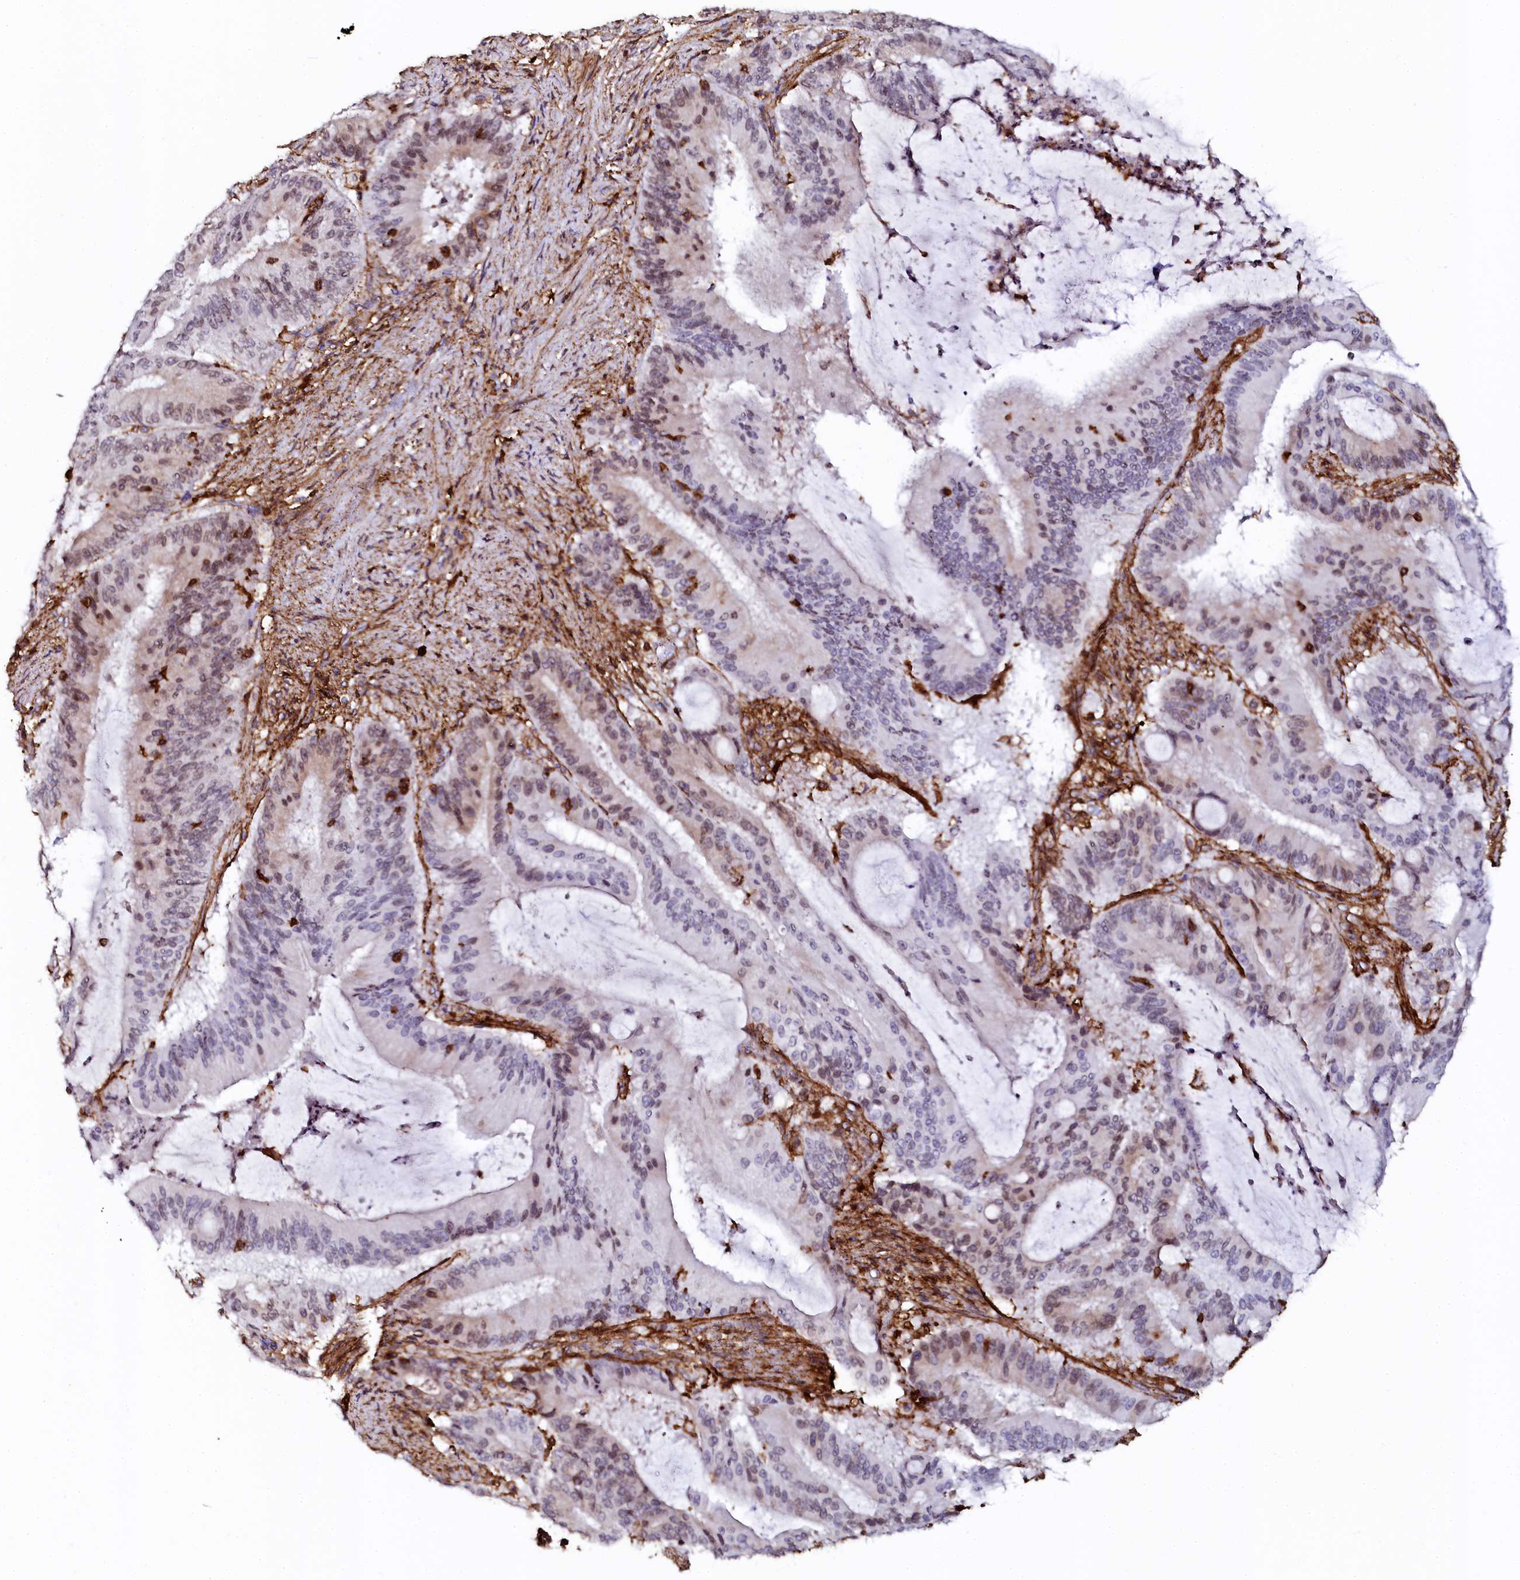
{"staining": {"intensity": "moderate", "quantity": "<25%", "location": "nuclear"}, "tissue": "liver cancer", "cell_type": "Tumor cells", "image_type": "cancer", "snomed": [{"axis": "morphology", "description": "Normal tissue, NOS"}, {"axis": "morphology", "description": "Cholangiocarcinoma"}, {"axis": "topography", "description": "Liver"}, {"axis": "topography", "description": "Peripheral nerve tissue"}], "caption": "Tumor cells demonstrate low levels of moderate nuclear expression in approximately <25% of cells in cholangiocarcinoma (liver).", "gene": "AAAS", "patient": {"sex": "female", "age": 73}}